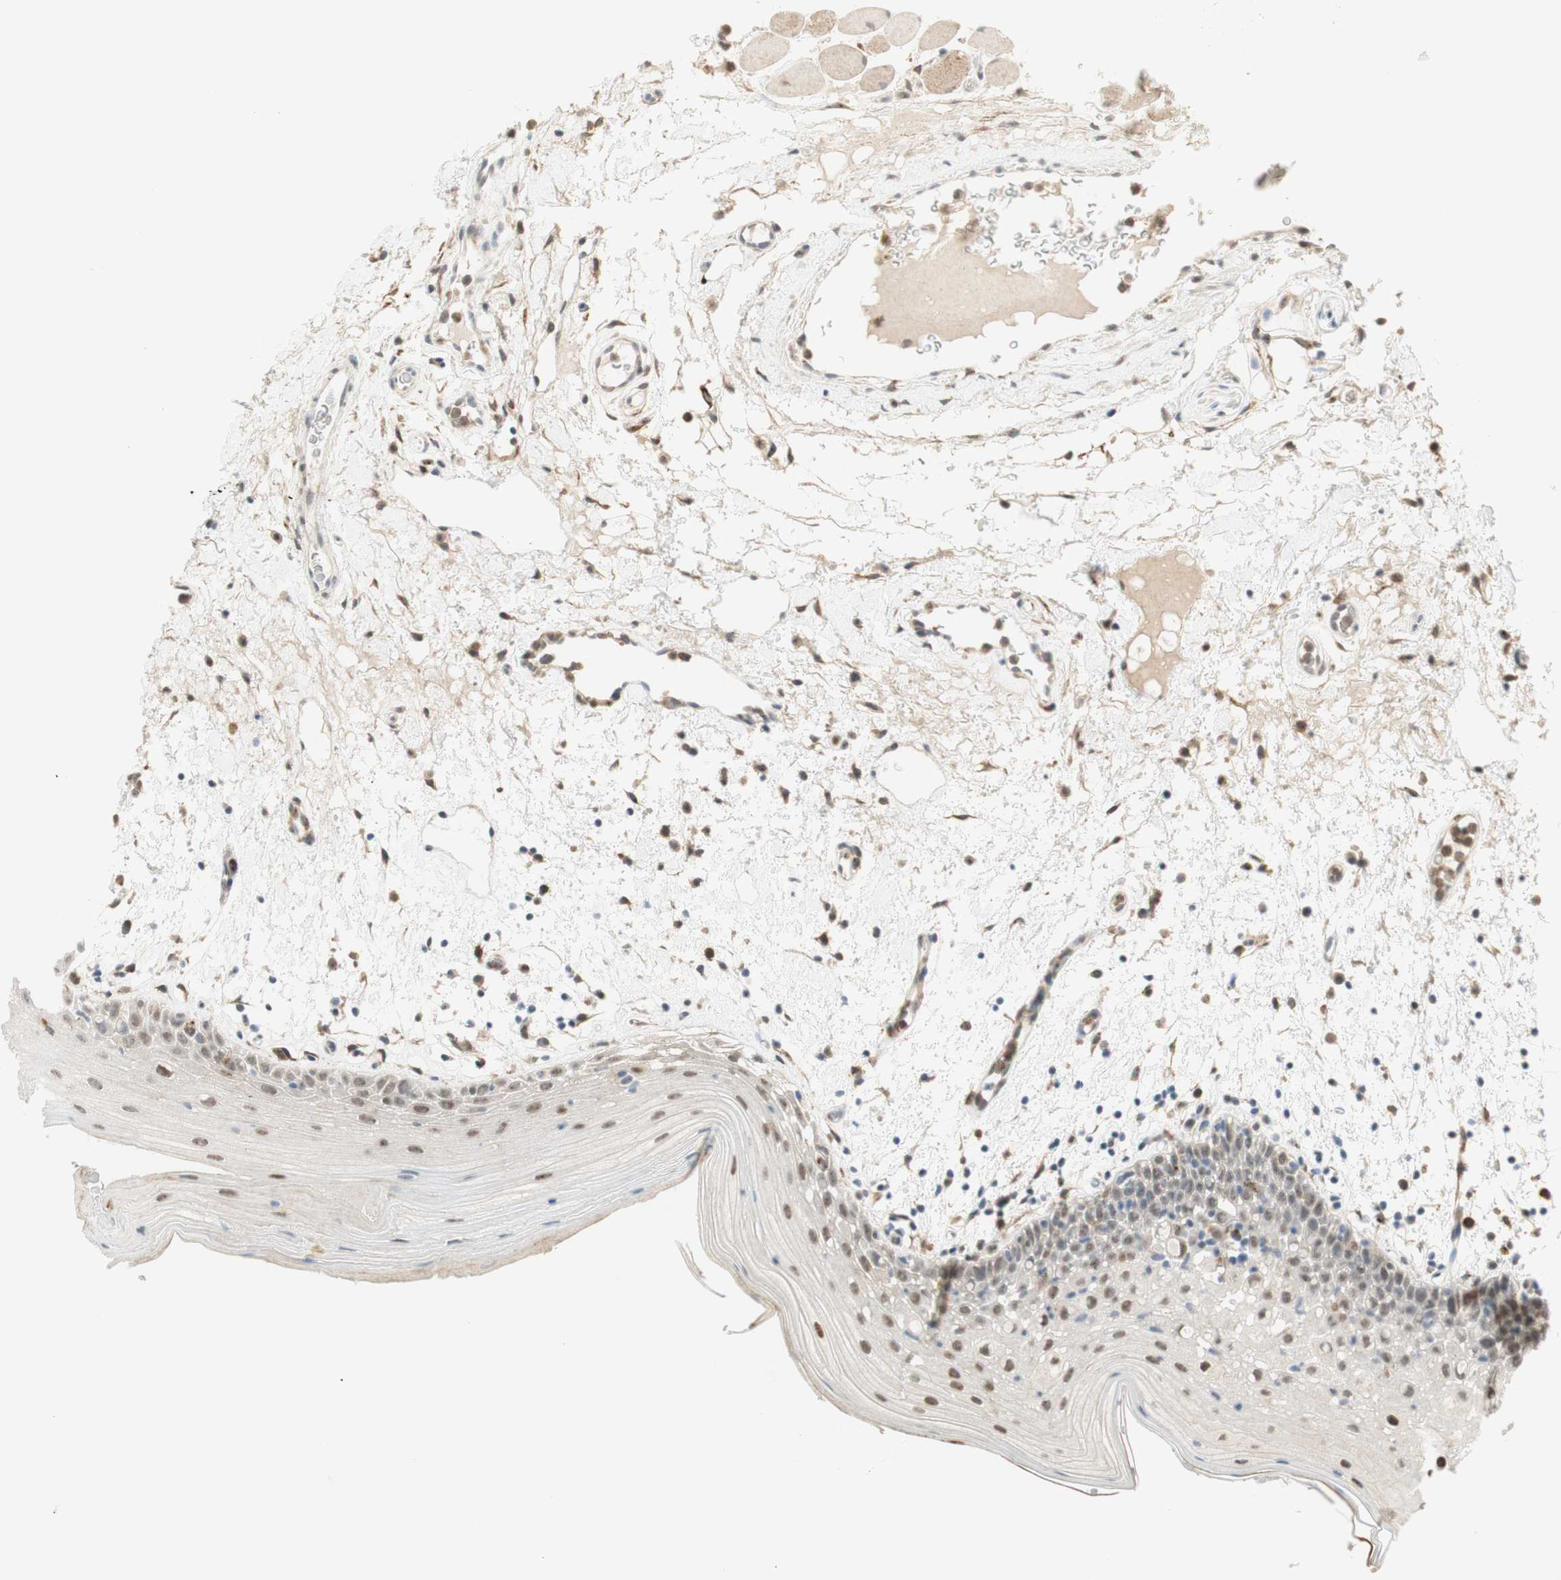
{"staining": {"intensity": "weak", "quantity": ">75%", "location": "cytoplasmic/membranous,nuclear"}, "tissue": "oral mucosa", "cell_type": "Squamous epithelial cells", "image_type": "normal", "snomed": [{"axis": "morphology", "description": "Normal tissue, NOS"}, {"axis": "morphology", "description": "Squamous cell carcinoma, NOS"}, {"axis": "topography", "description": "Skeletal muscle"}, {"axis": "topography", "description": "Oral tissue"}], "caption": "Immunohistochemistry (IHC) (DAB (3,3'-diaminobenzidine)) staining of benign oral mucosa shows weak cytoplasmic/membranous,nuclear protein staining in approximately >75% of squamous epithelial cells.", "gene": "GAPT", "patient": {"sex": "male", "age": 71}}